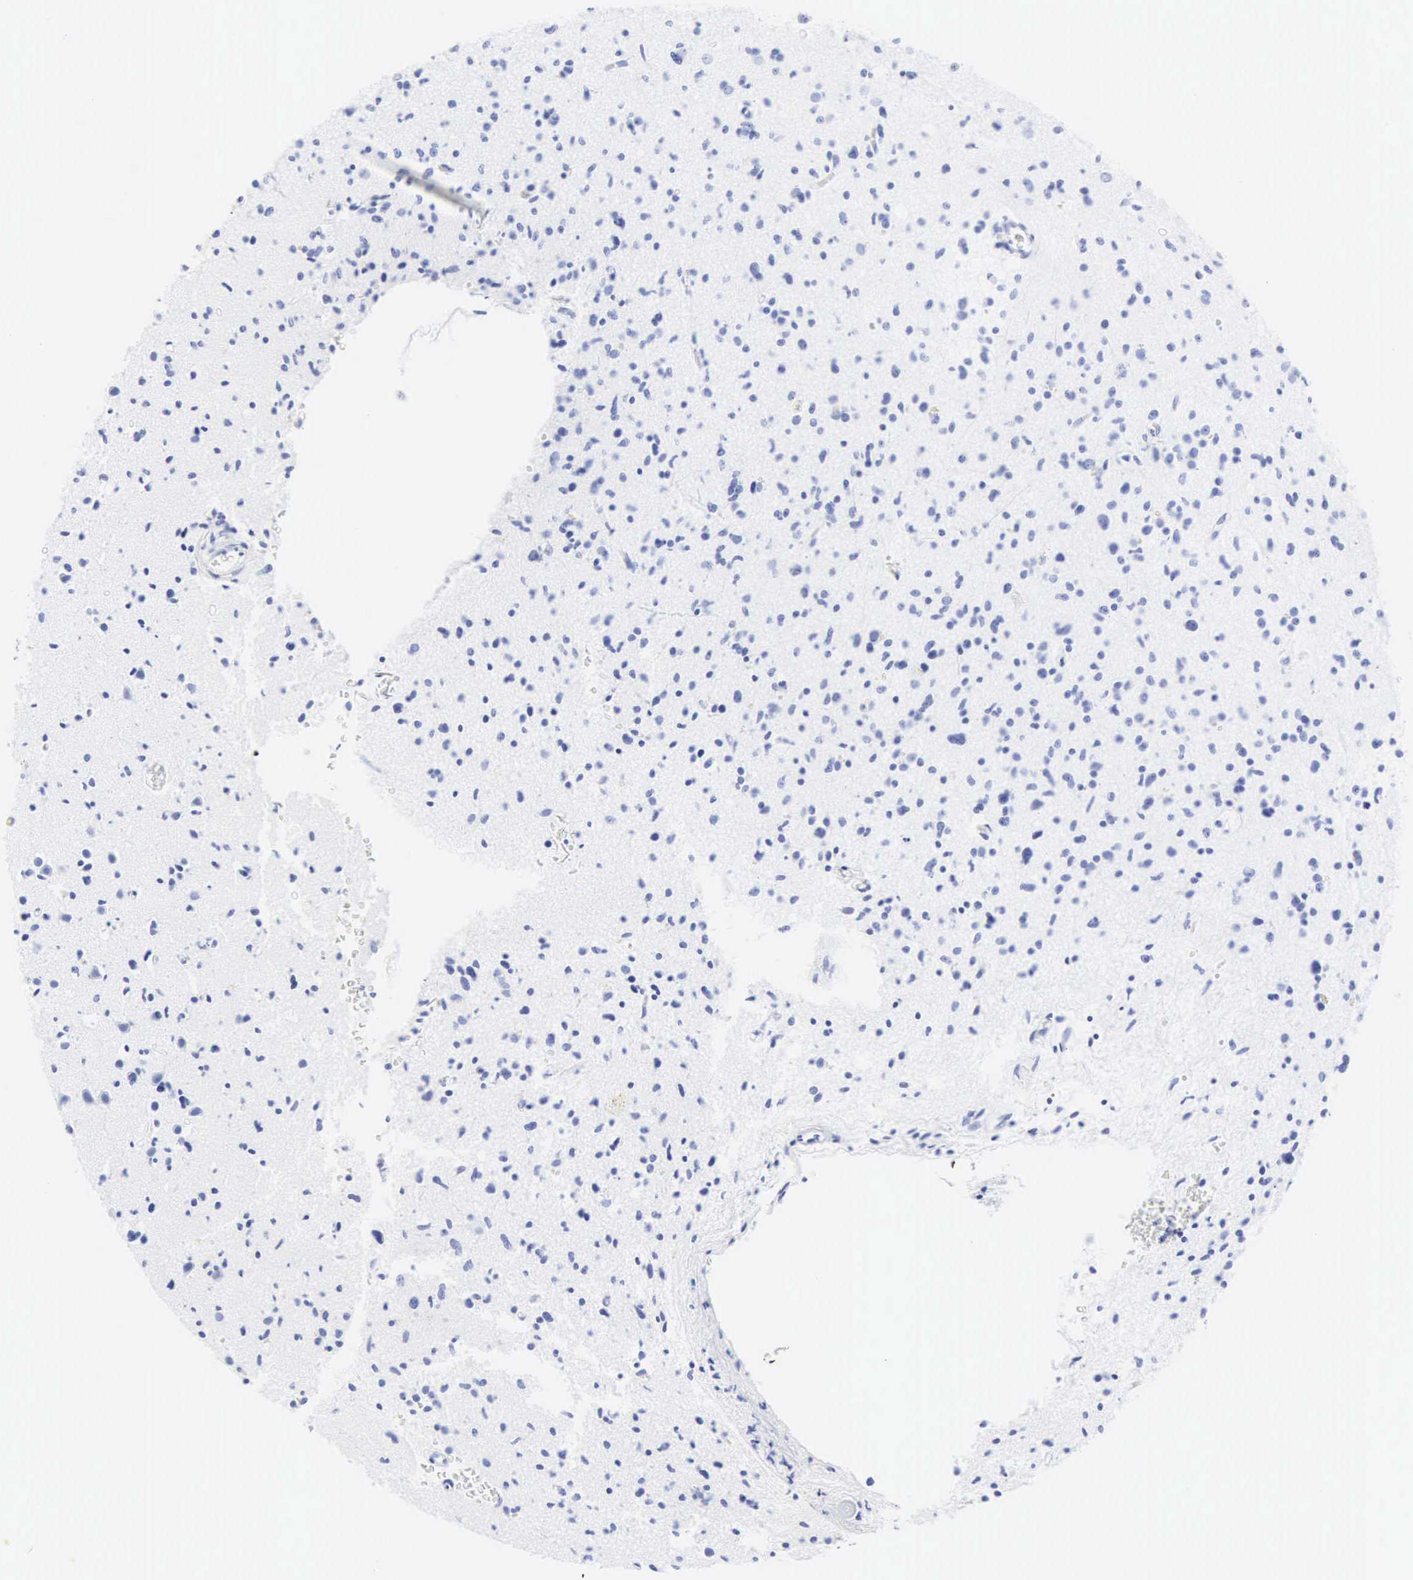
{"staining": {"intensity": "negative", "quantity": "none", "location": "none"}, "tissue": "glioma", "cell_type": "Tumor cells", "image_type": "cancer", "snomed": [{"axis": "morphology", "description": "Glioma, malignant, Low grade"}, {"axis": "topography", "description": "Brain"}], "caption": "DAB immunohistochemical staining of human malignant low-grade glioma displays no significant positivity in tumor cells.", "gene": "CGB3", "patient": {"sex": "female", "age": 46}}